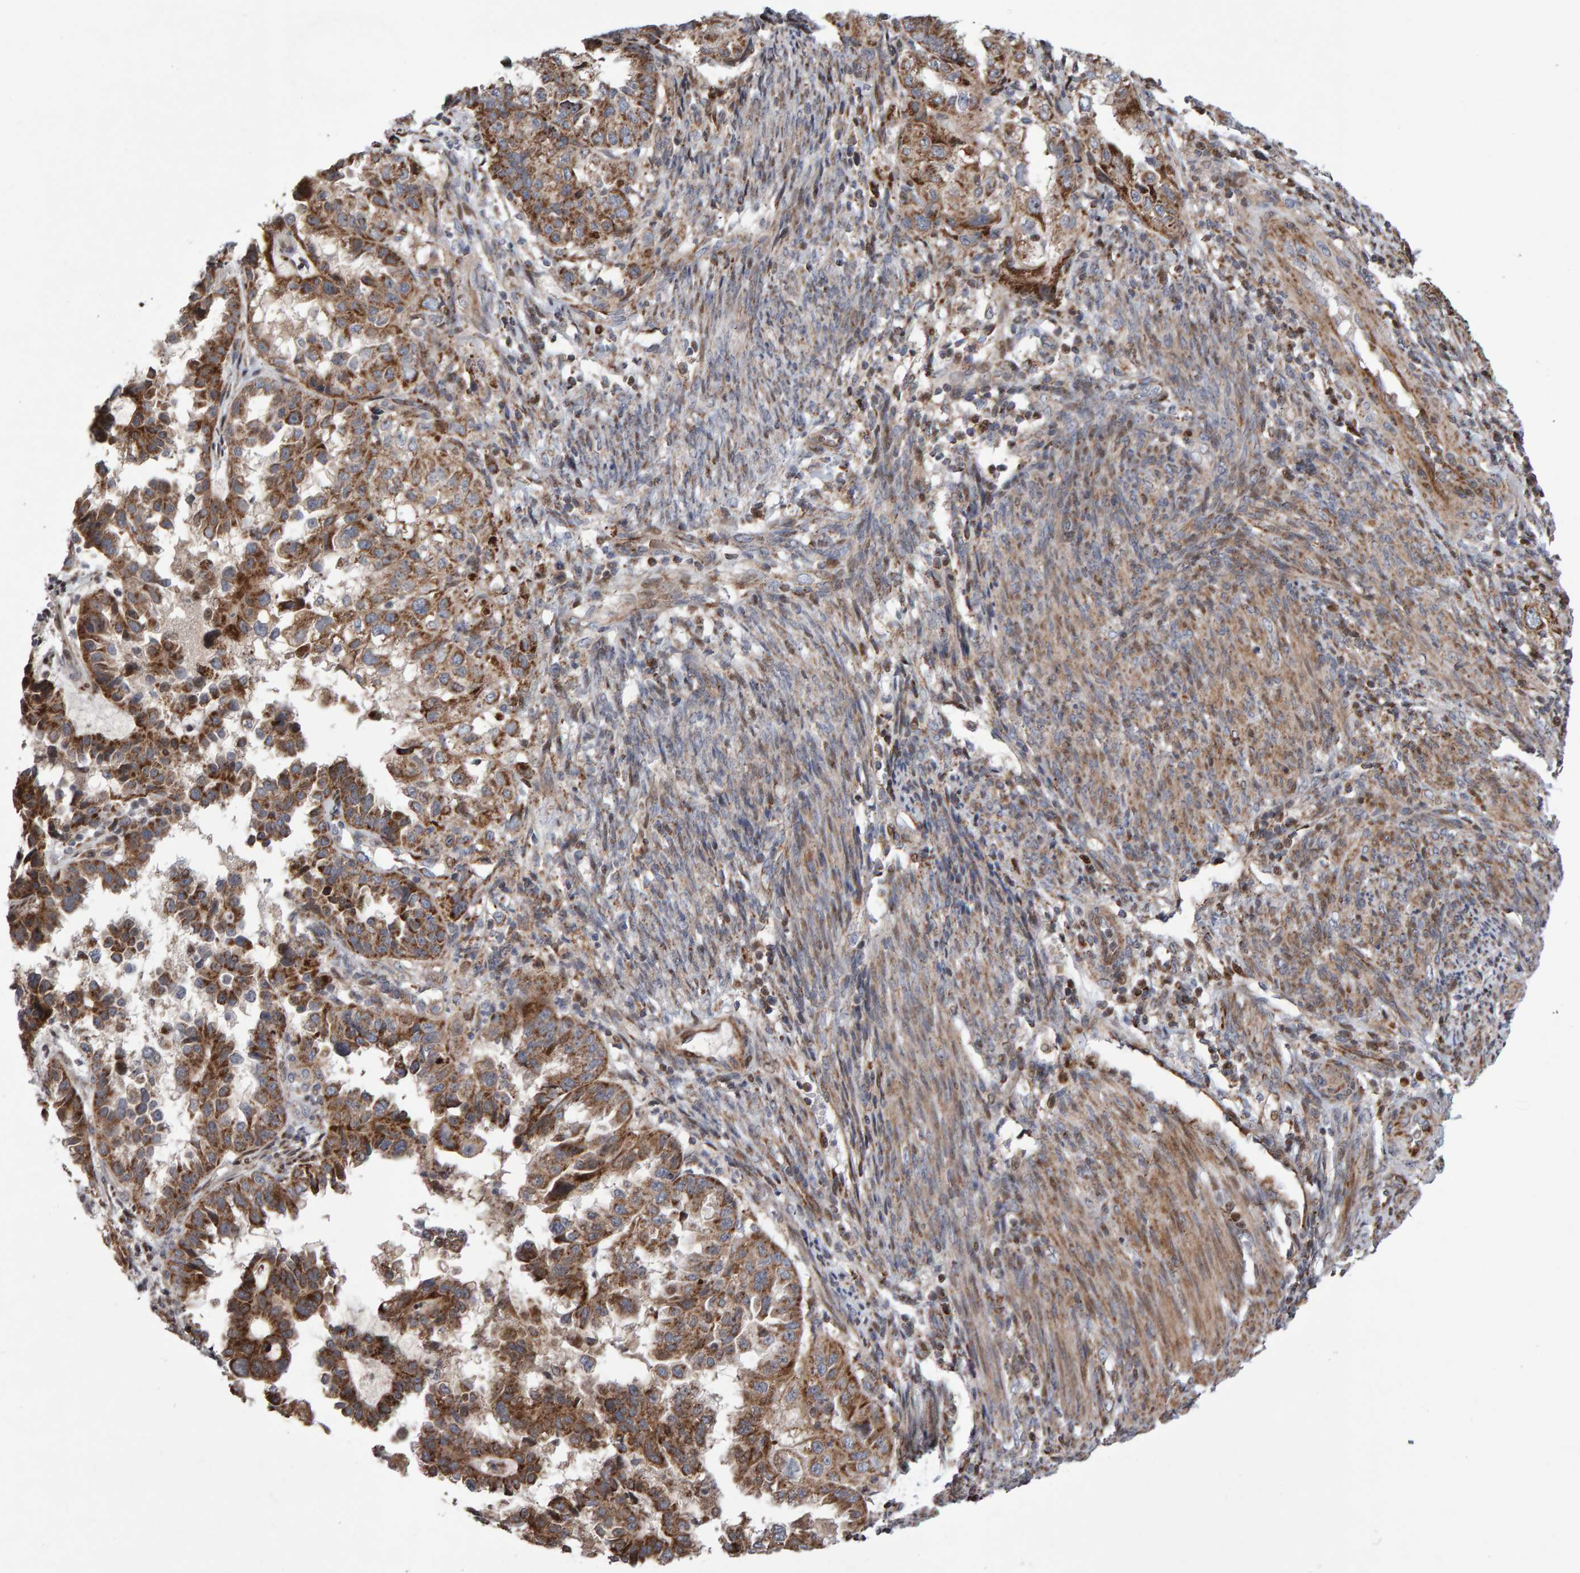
{"staining": {"intensity": "moderate", "quantity": ">75%", "location": "cytoplasmic/membranous"}, "tissue": "endometrial cancer", "cell_type": "Tumor cells", "image_type": "cancer", "snomed": [{"axis": "morphology", "description": "Adenocarcinoma, NOS"}, {"axis": "topography", "description": "Endometrium"}], "caption": "Adenocarcinoma (endometrial) was stained to show a protein in brown. There is medium levels of moderate cytoplasmic/membranous positivity in about >75% of tumor cells.", "gene": "PECR", "patient": {"sex": "female", "age": 85}}